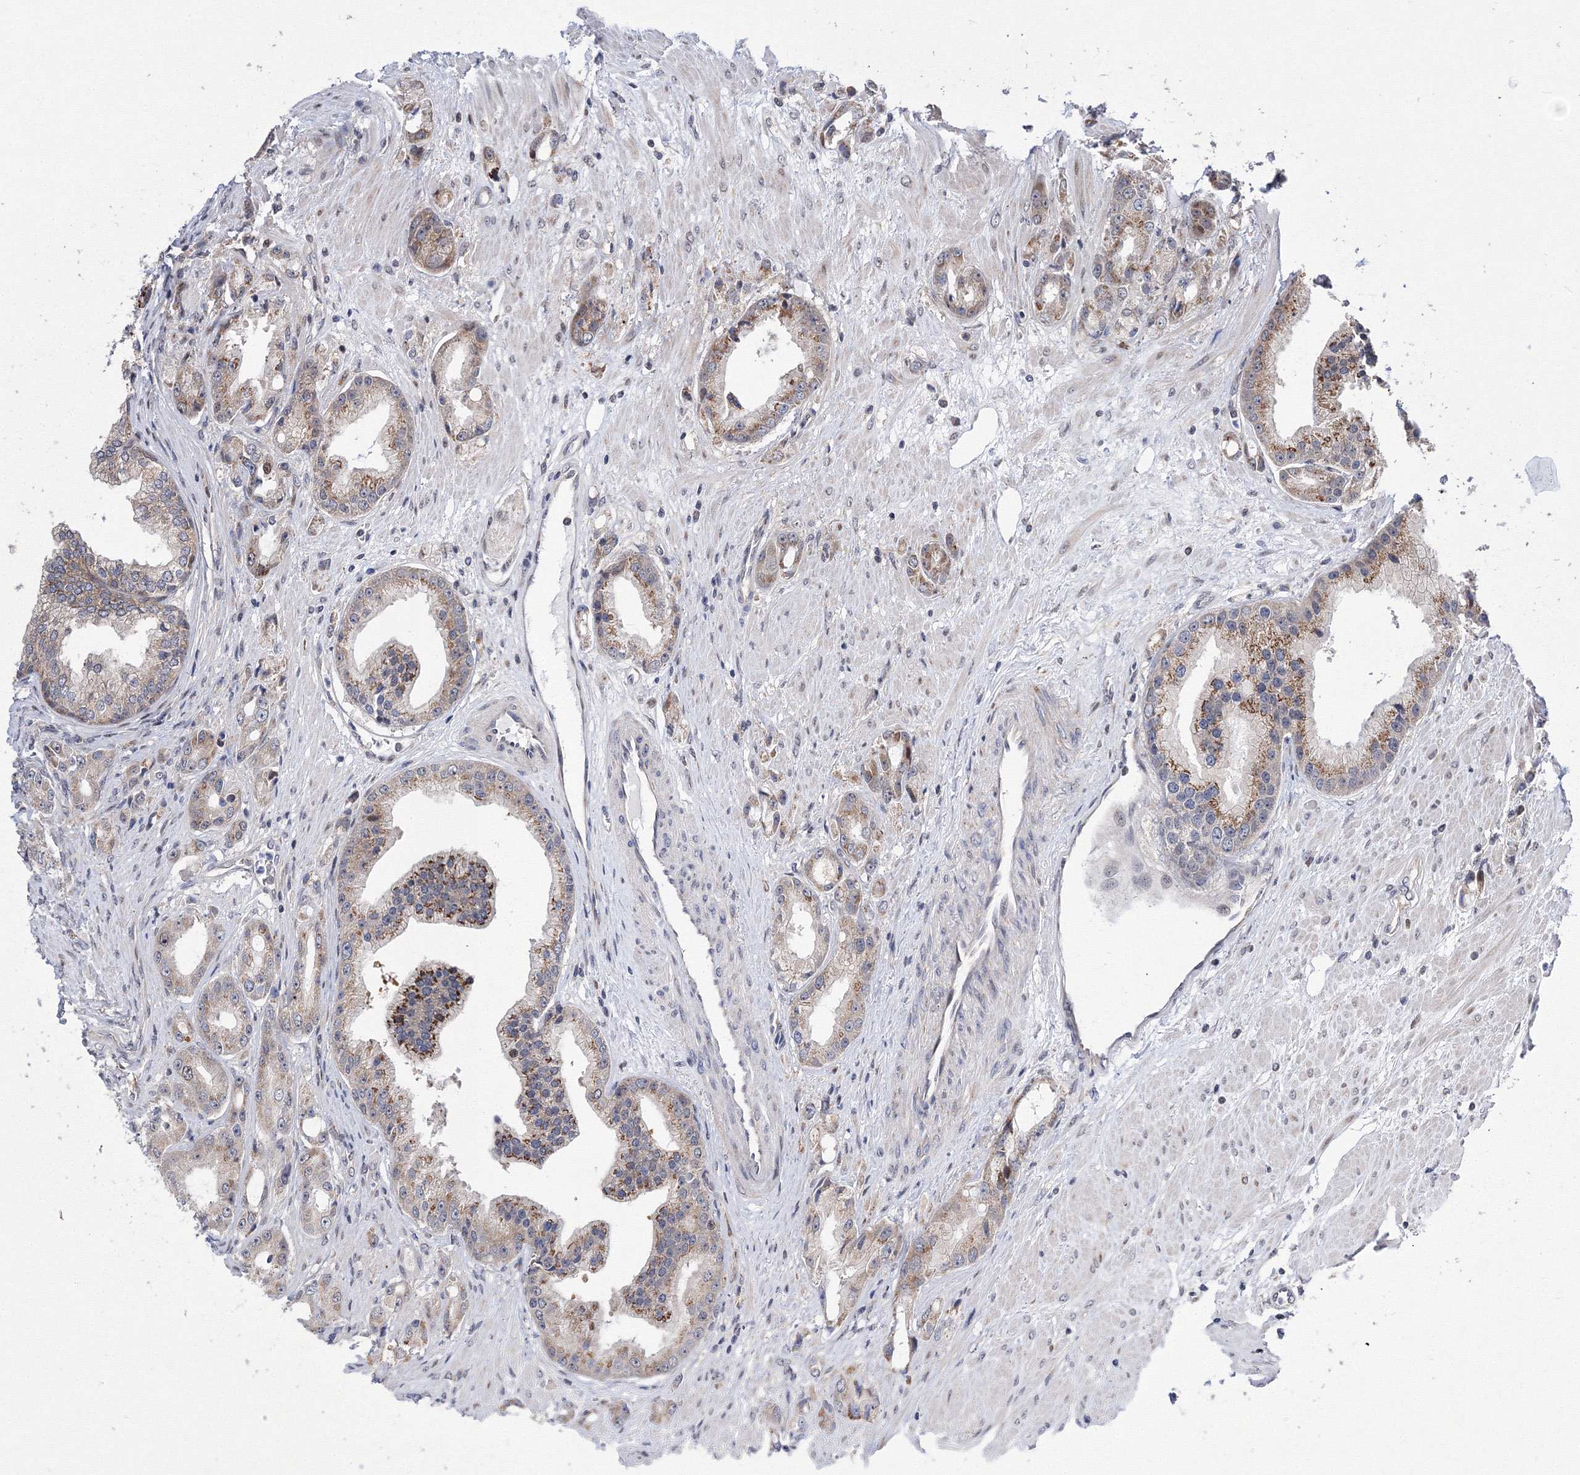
{"staining": {"intensity": "moderate", "quantity": ">75%", "location": "cytoplasmic/membranous"}, "tissue": "prostate cancer", "cell_type": "Tumor cells", "image_type": "cancer", "snomed": [{"axis": "morphology", "description": "Adenocarcinoma, Low grade"}, {"axis": "topography", "description": "Prostate"}], "caption": "Prostate low-grade adenocarcinoma tissue displays moderate cytoplasmic/membranous positivity in about >75% of tumor cells", "gene": "GPN1", "patient": {"sex": "male", "age": 67}}